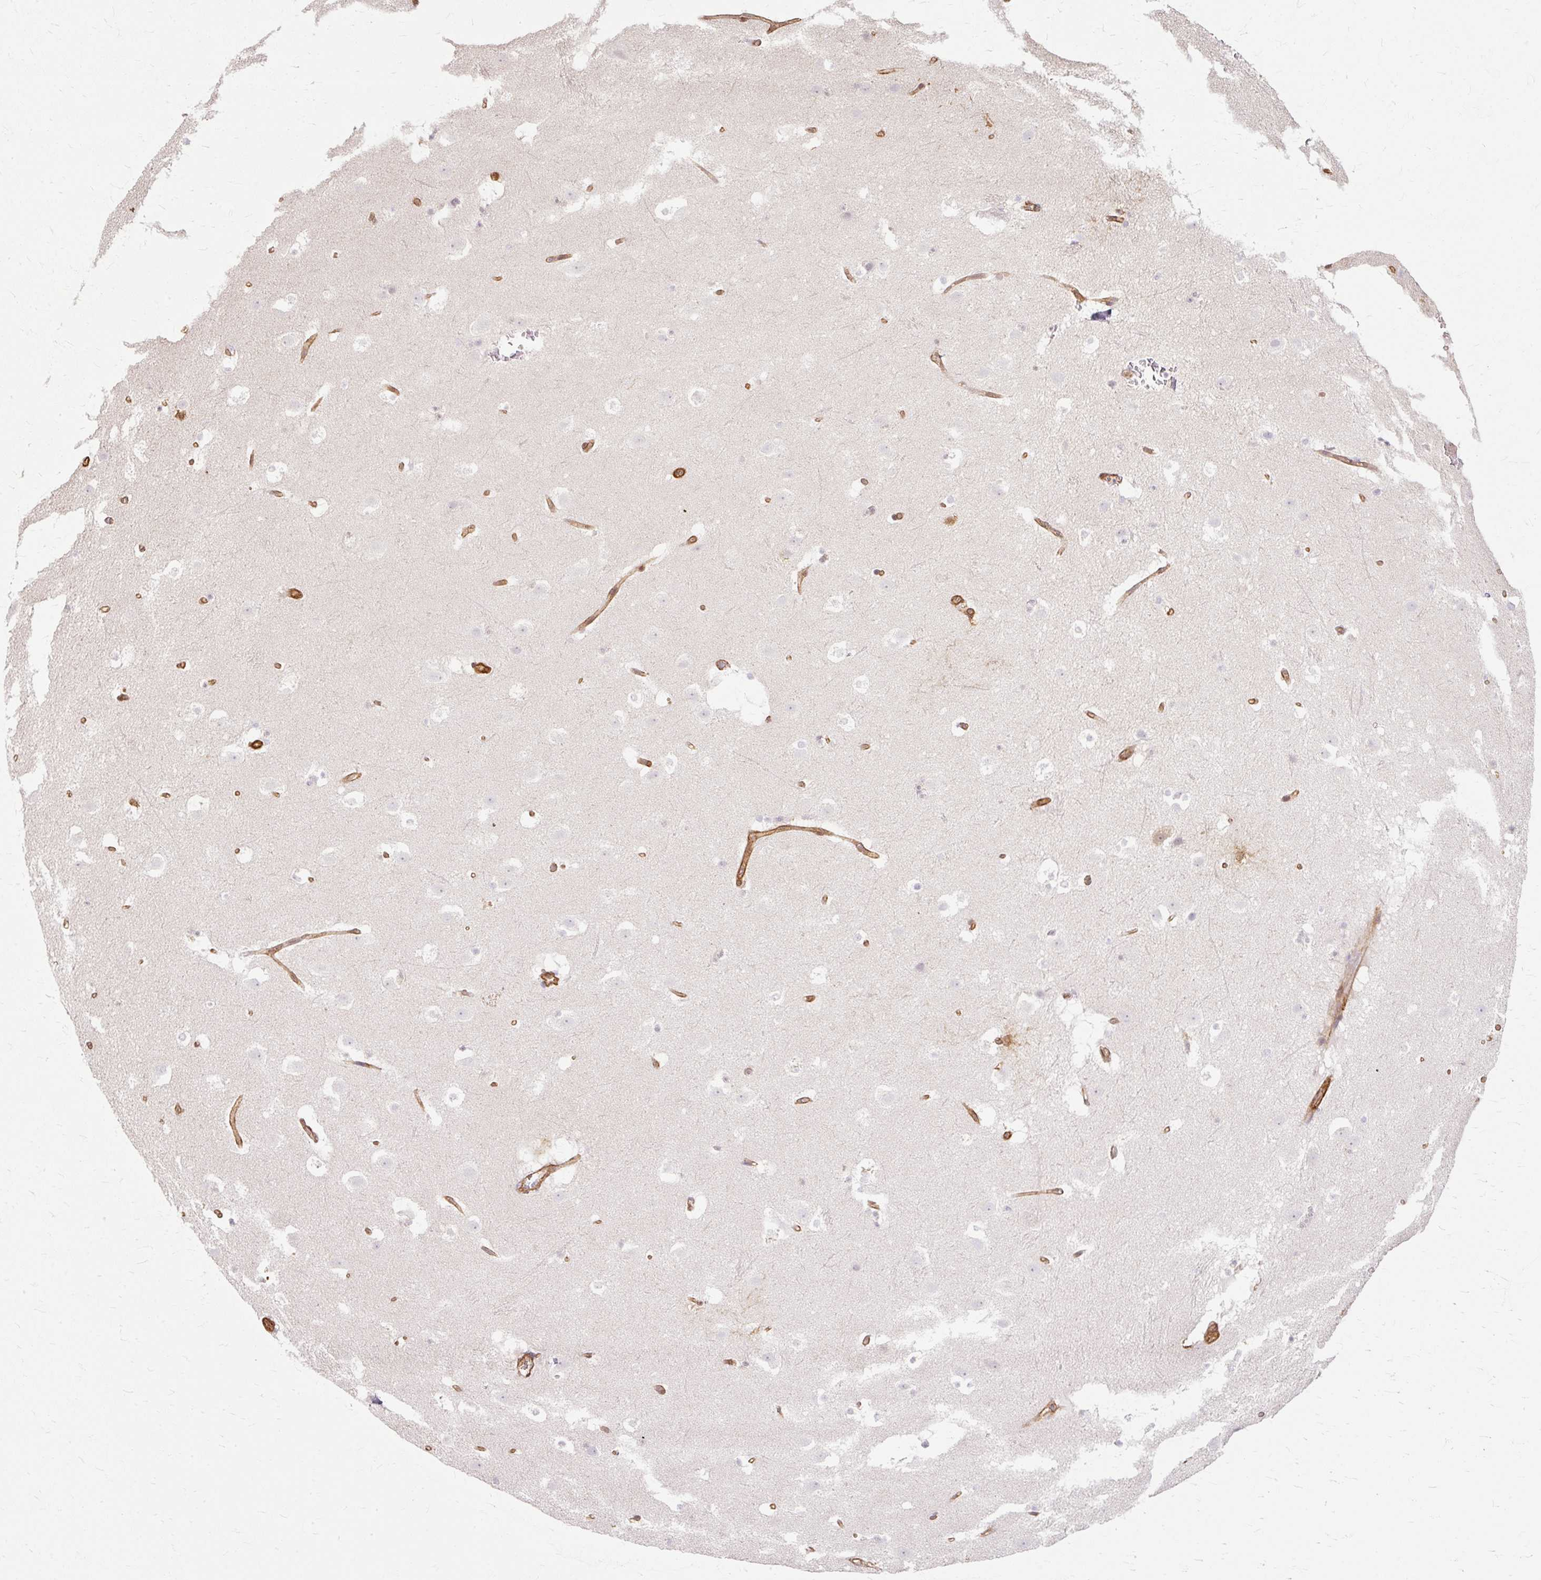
{"staining": {"intensity": "moderate", "quantity": "<25%", "location": "cytoplasmic/membranous"}, "tissue": "caudate", "cell_type": "Glial cells", "image_type": "normal", "snomed": [{"axis": "morphology", "description": "Normal tissue, NOS"}, {"axis": "topography", "description": "Lateral ventricle wall"}], "caption": "This histopathology image demonstrates unremarkable caudate stained with immunohistochemistry to label a protein in brown. The cytoplasmic/membranous of glial cells show moderate positivity for the protein. Nuclei are counter-stained blue.", "gene": "CNN3", "patient": {"sex": "male", "age": 37}}